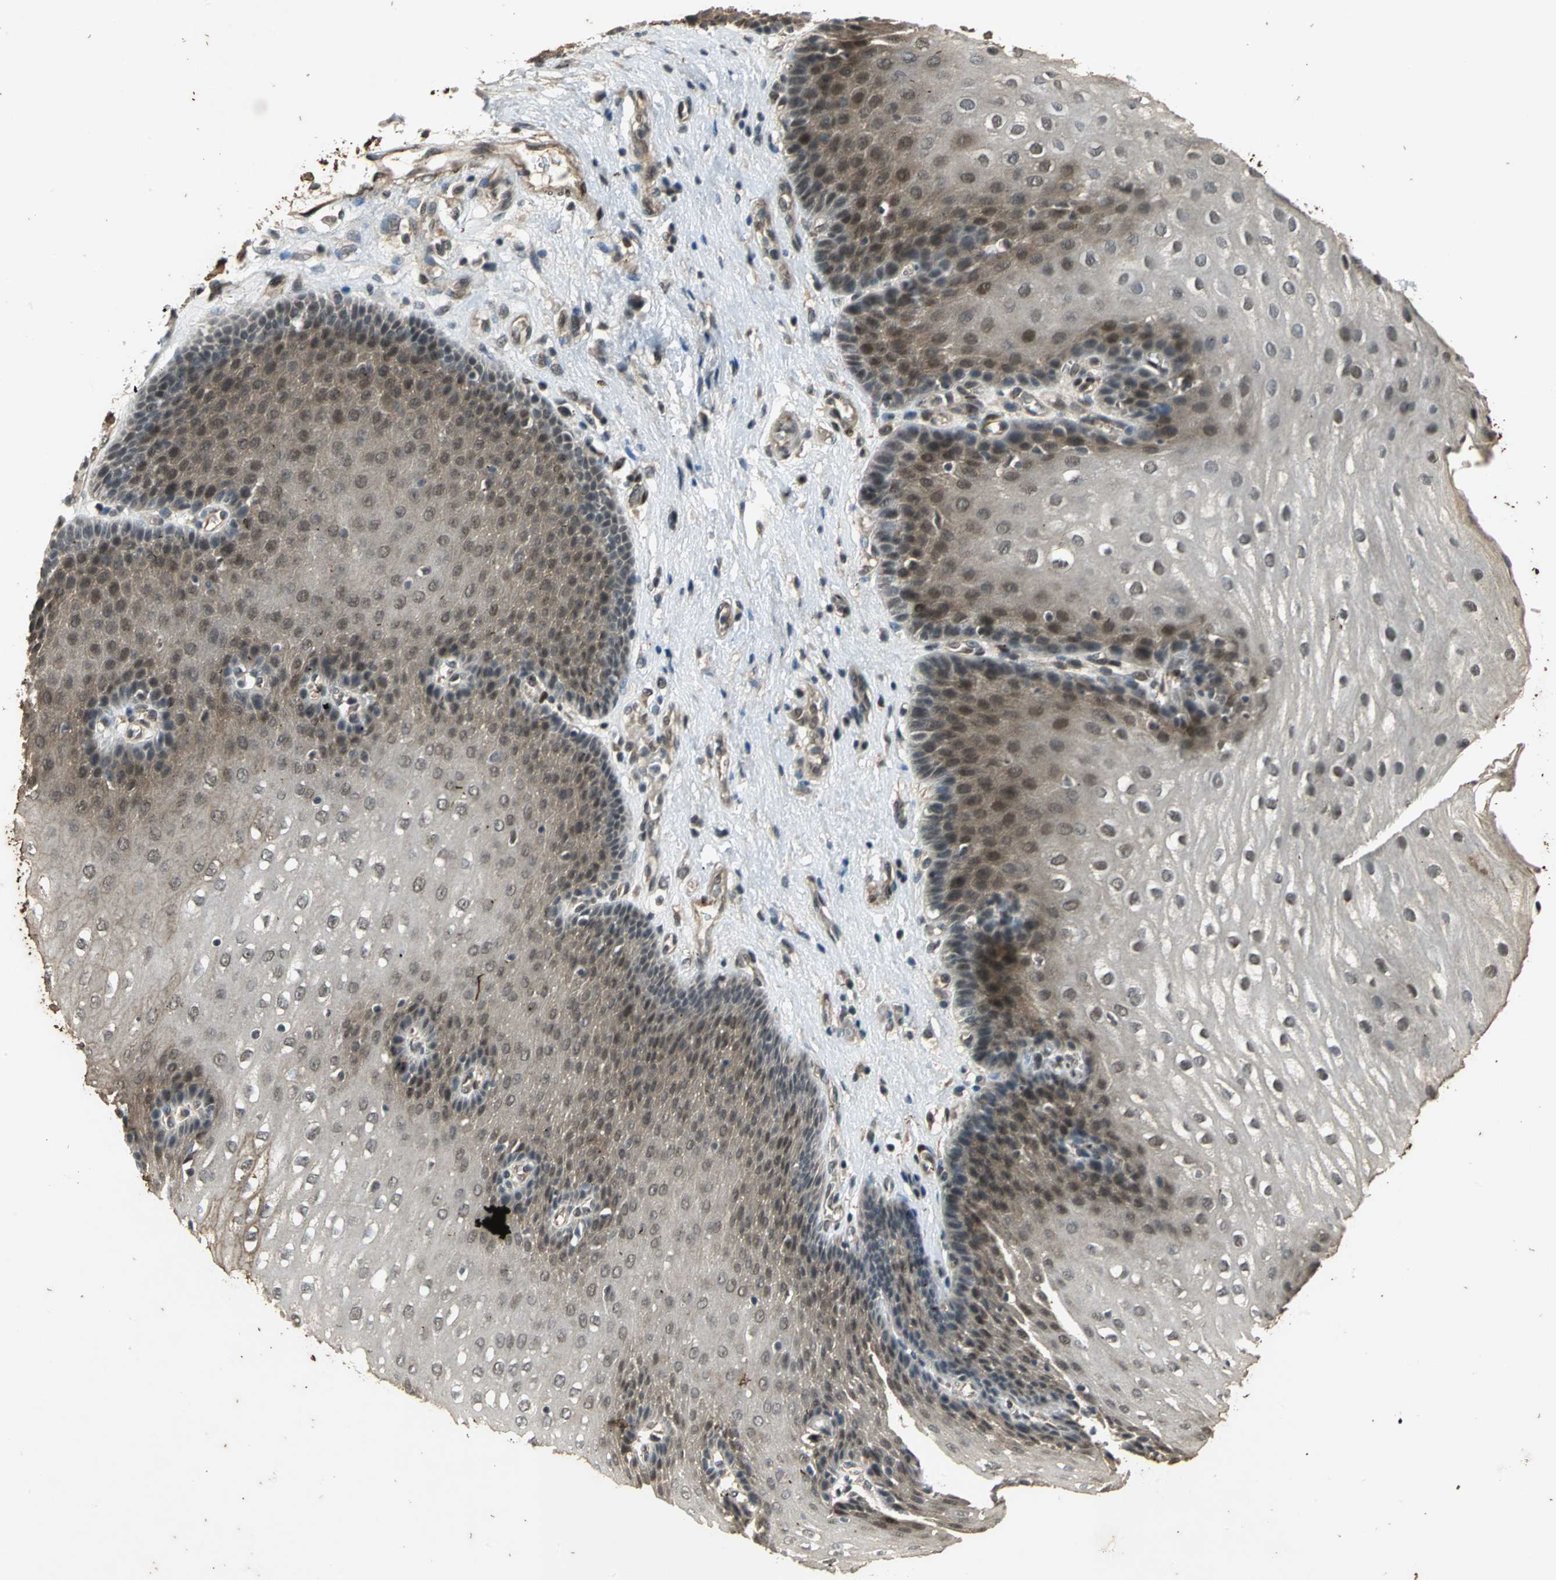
{"staining": {"intensity": "weak", "quantity": "<25%", "location": "cytoplasmic/membranous"}, "tissue": "esophagus", "cell_type": "Squamous epithelial cells", "image_type": "normal", "snomed": [{"axis": "morphology", "description": "Normal tissue, NOS"}, {"axis": "topography", "description": "Esophagus"}], "caption": "This is an immunohistochemistry (IHC) micrograph of benign human esophagus. There is no positivity in squamous epithelial cells.", "gene": "NOTCH3", "patient": {"sex": "male", "age": 48}}